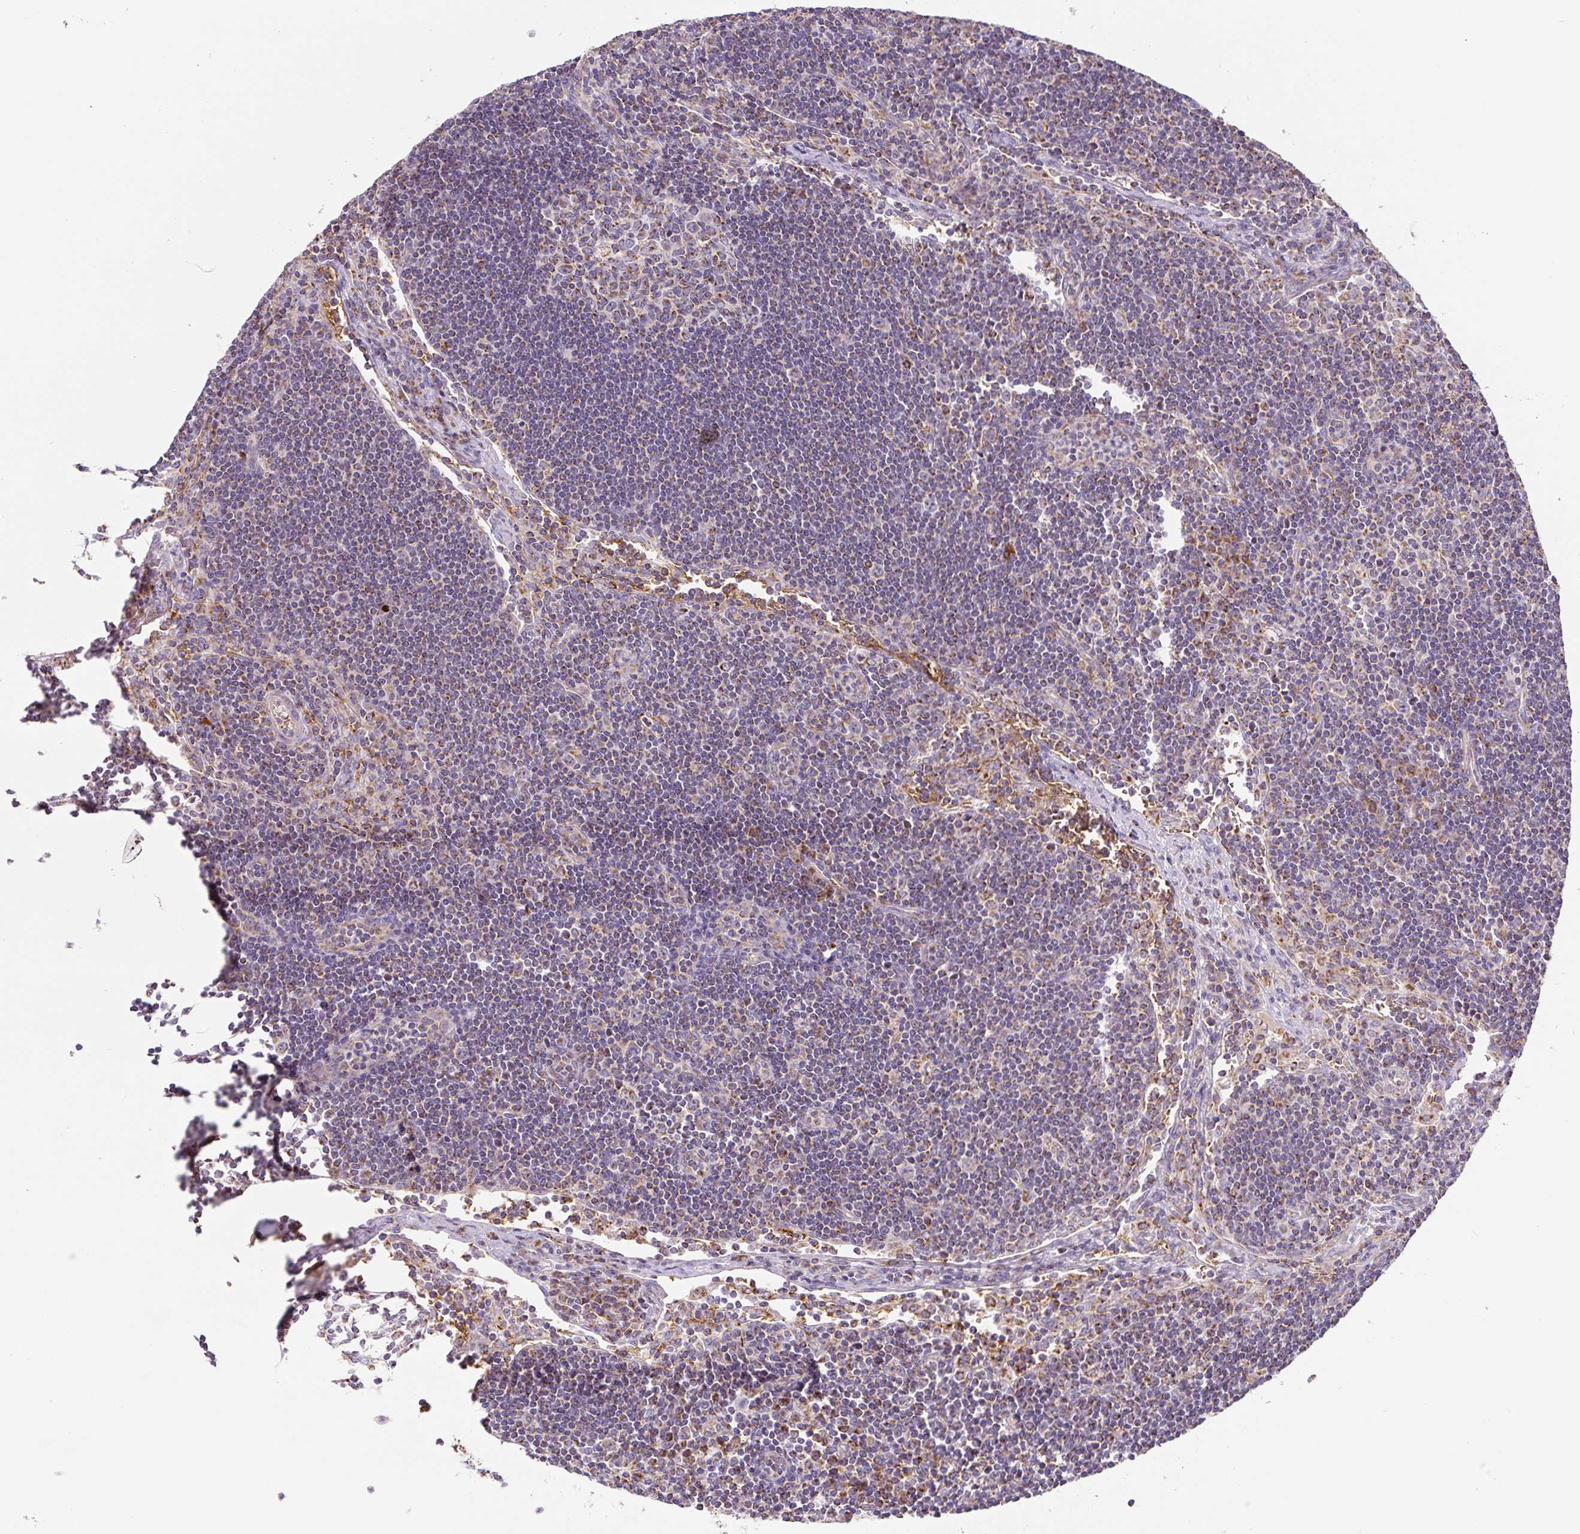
{"staining": {"intensity": "strong", "quantity": ">75%", "location": "cytoplasmic/membranous"}, "tissue": "lymph node", "cell_type": "Germinal center cells", "image_type": "normal", "snomed": [{"axis": "morphology", "description": "Normal tissue, NOS"}, {"axis": "topography", "description": "Lymph node"}], "caption": "This micrograph shows immunohistochemistry staining of unremarkable lymph node, with high strong cytoplasmic/membranous expression in approximately >75% of germinal center cells.", "gene": "MT", "patient": {"sex": "female", "age": 29}}